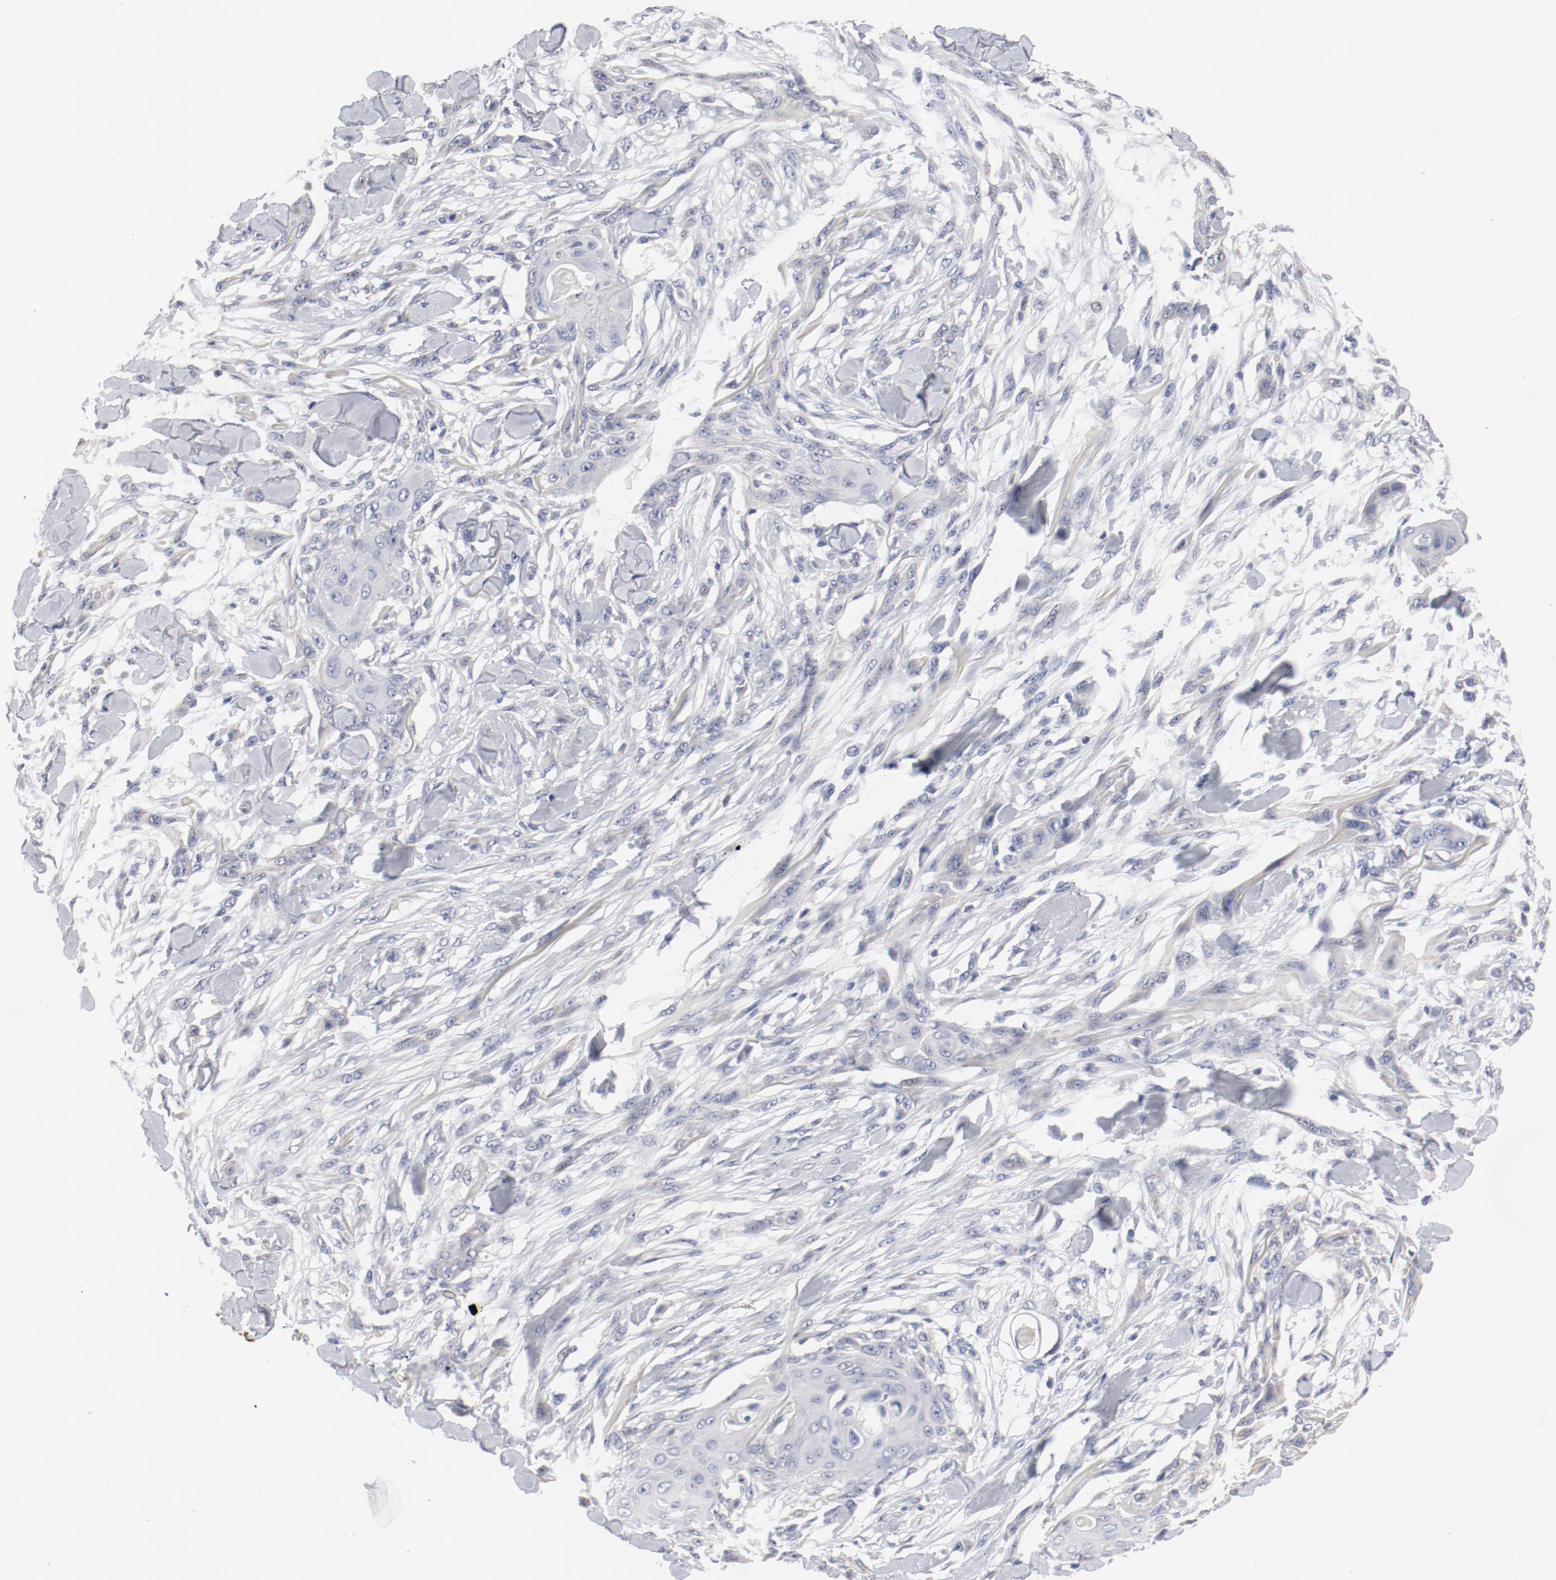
{"staining": {"intensity": "negative", "quantity": "none", "location": "none"}, "tissue": "skin cancer", "cell_type": "Tumor cells", "image_type": "cancer", "snomed": [{"axis": "morphology", "description": "Normal tissue, NOS"}, {"axis": "morphology", "description": "Squamous cell carcinoma, NOS"}, {"axis": "topography", "description": "Skin"}], "caption": "The histopathology image shows no staining of tumor cells in skin squamous cell carcinoma. (DAB IHC with hematoxylin counter stain).", "gene": "GPR143", "patient": {"sex": "female", "age": 59}}